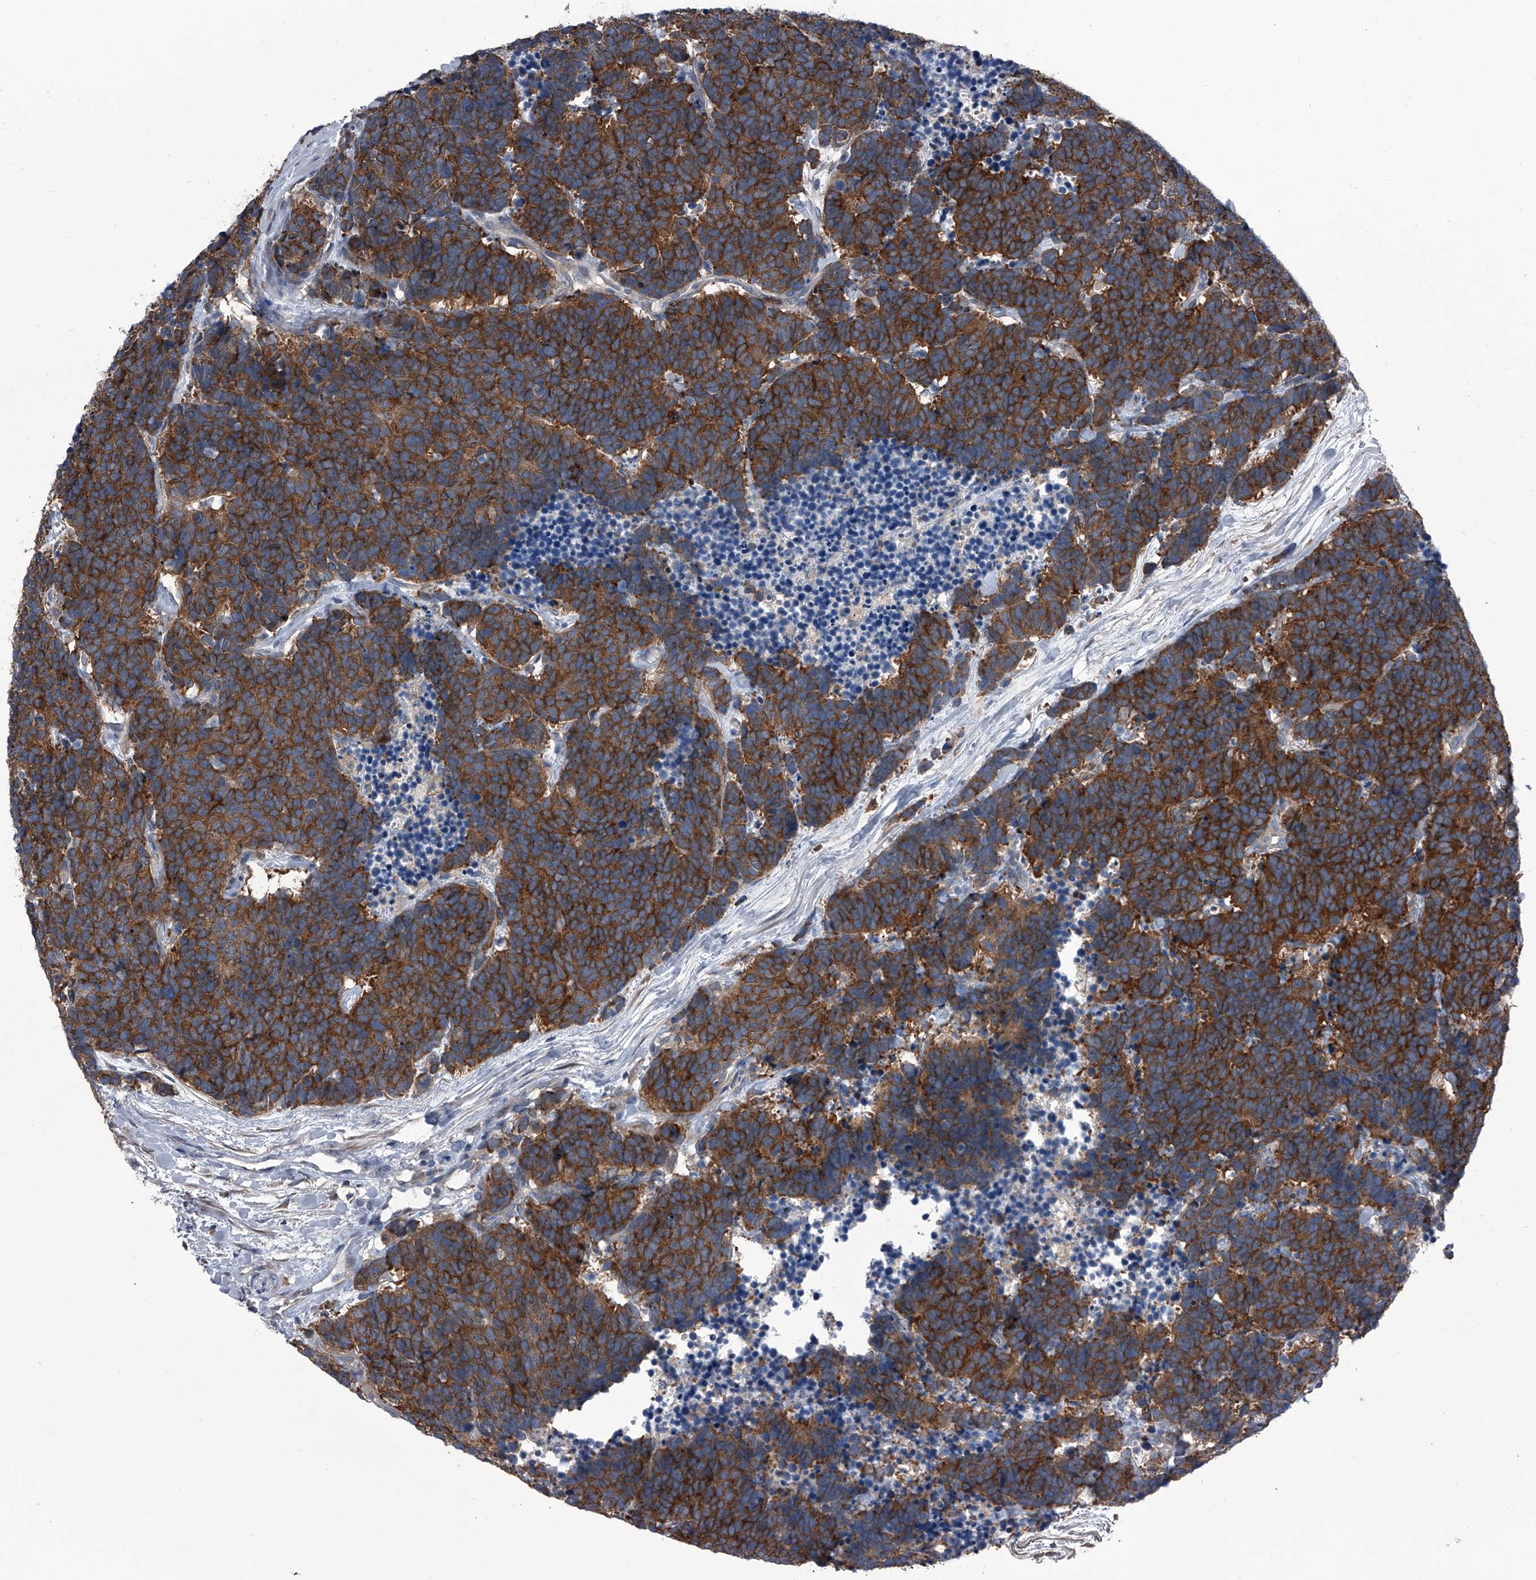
{"staining": {"intensity": "strong", "quantity": ">75%", "location": "cytoplasmic/membranous"}, "tissue": "carcinoid", "cell_type": "Tumor cells", "image_type": "cancer", "snomed": [{"axis": "morphology", "description": "Carcinoma, NOS"}, {"axis": "morphology", "description": "Carcinoid, malignant, NOS"}, {"axis": "topography", "description": "Urinary bladder"}], "caption": "Tumor cells exhibit high levels of strong cytoplasmic/membranous expression in approximately >75% of cells in carcinoid.", "gene": "PIP5K1A", "patient": {"sex": "male", "age": 57}}